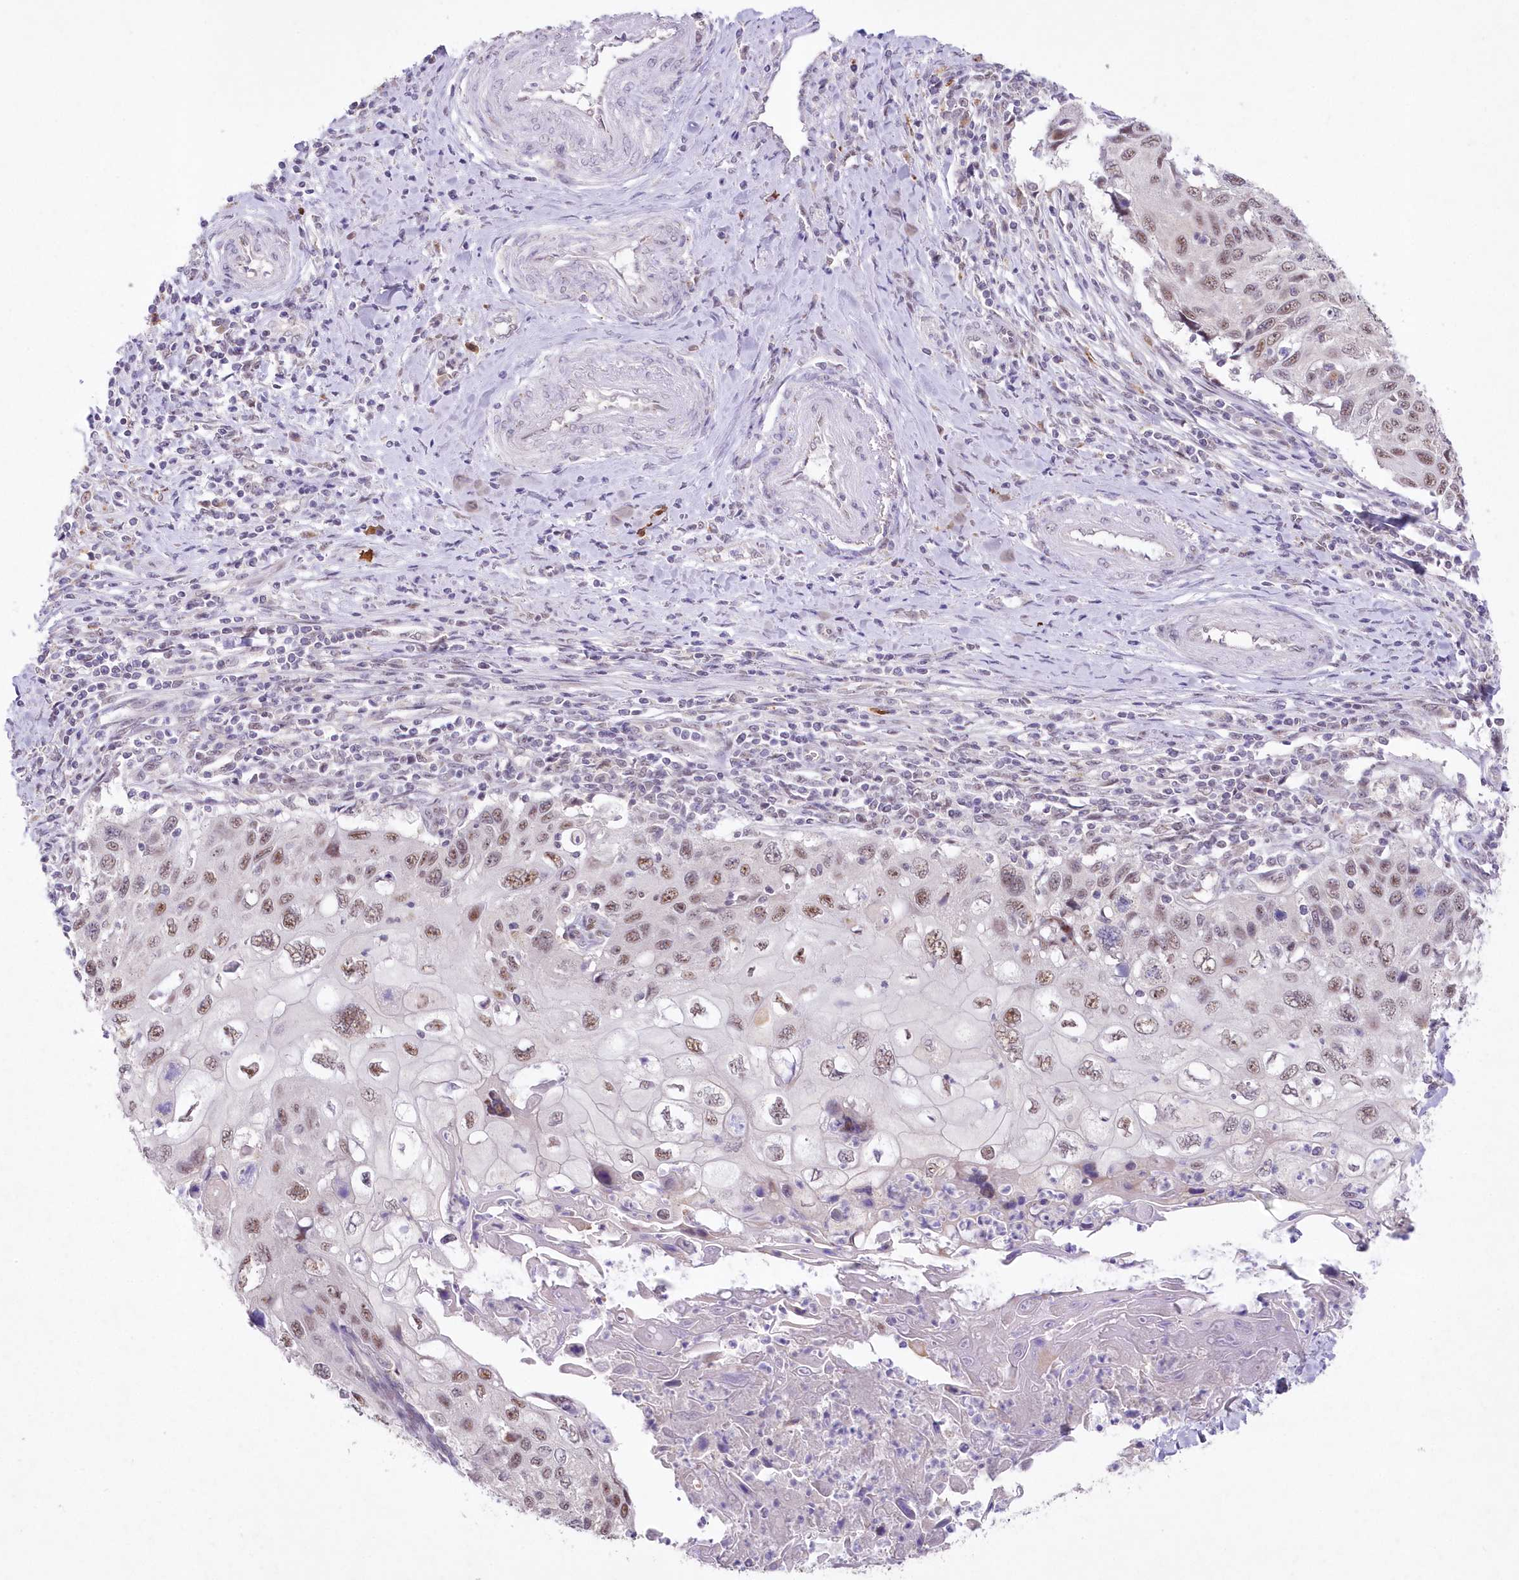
{"staining": {"intensity": "moderate", "quantity": ">75%", "location": "nuclear"}, "tissue": "cervical cancer", "cell_type": "Tumor cells", "image_type": "cancer", "snomed": [{"axis": "morphology", "description": "Squamous cell carcinoma, NOS"}, {"axis": "topography", "description": "Cervix"}], "caption": "Immunohistochemical staining of human cervical cancer demonstrates medium levels of moderate nuclear protein staining in approximately >75% of tumor cells. (brown staining indicates protein expression, while blue staining denotes nuclei).", "gene": "RBM27", "patient": {"sex": "female", "age": 70}}